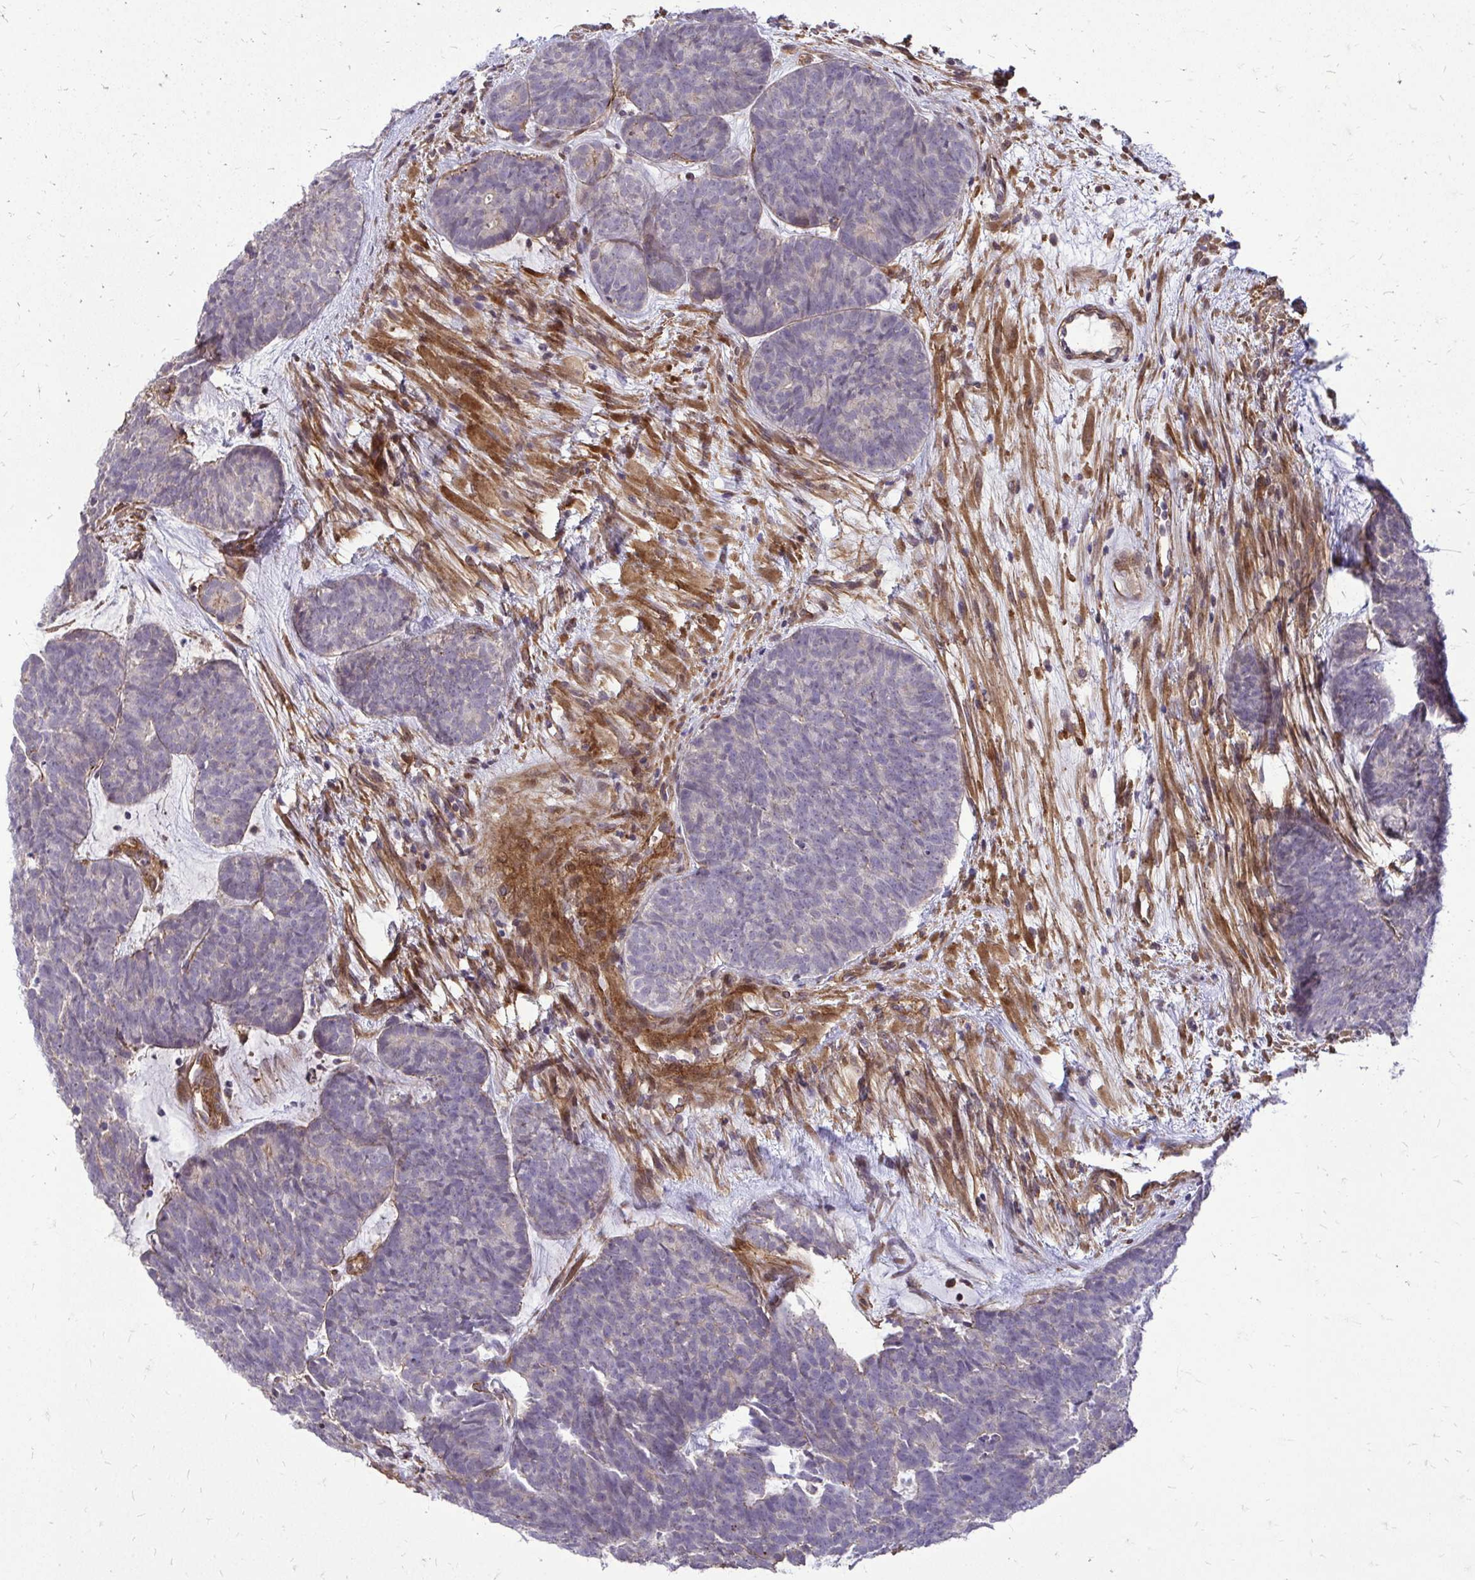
{"staining": {"intensity": "negative", "quantity": "none", "location": "none"}, "tissue": "head and neck cancer", "cell_type": "Tumor cells", "image_type": "cancer", "snomed": [{"axis": "morphology", "description": "Adenocarcinoma, NOS"}, {"axis": "topography", "description": "Head-Neck"}], "caption": "This is an immunohistochemistry (IHC) micrograph of human head and neck cancer (adenocarcinoma). There is no staining in tumor cells.", "gene": "TRIP6", "patient": {"sex": "female", "age": 81}}